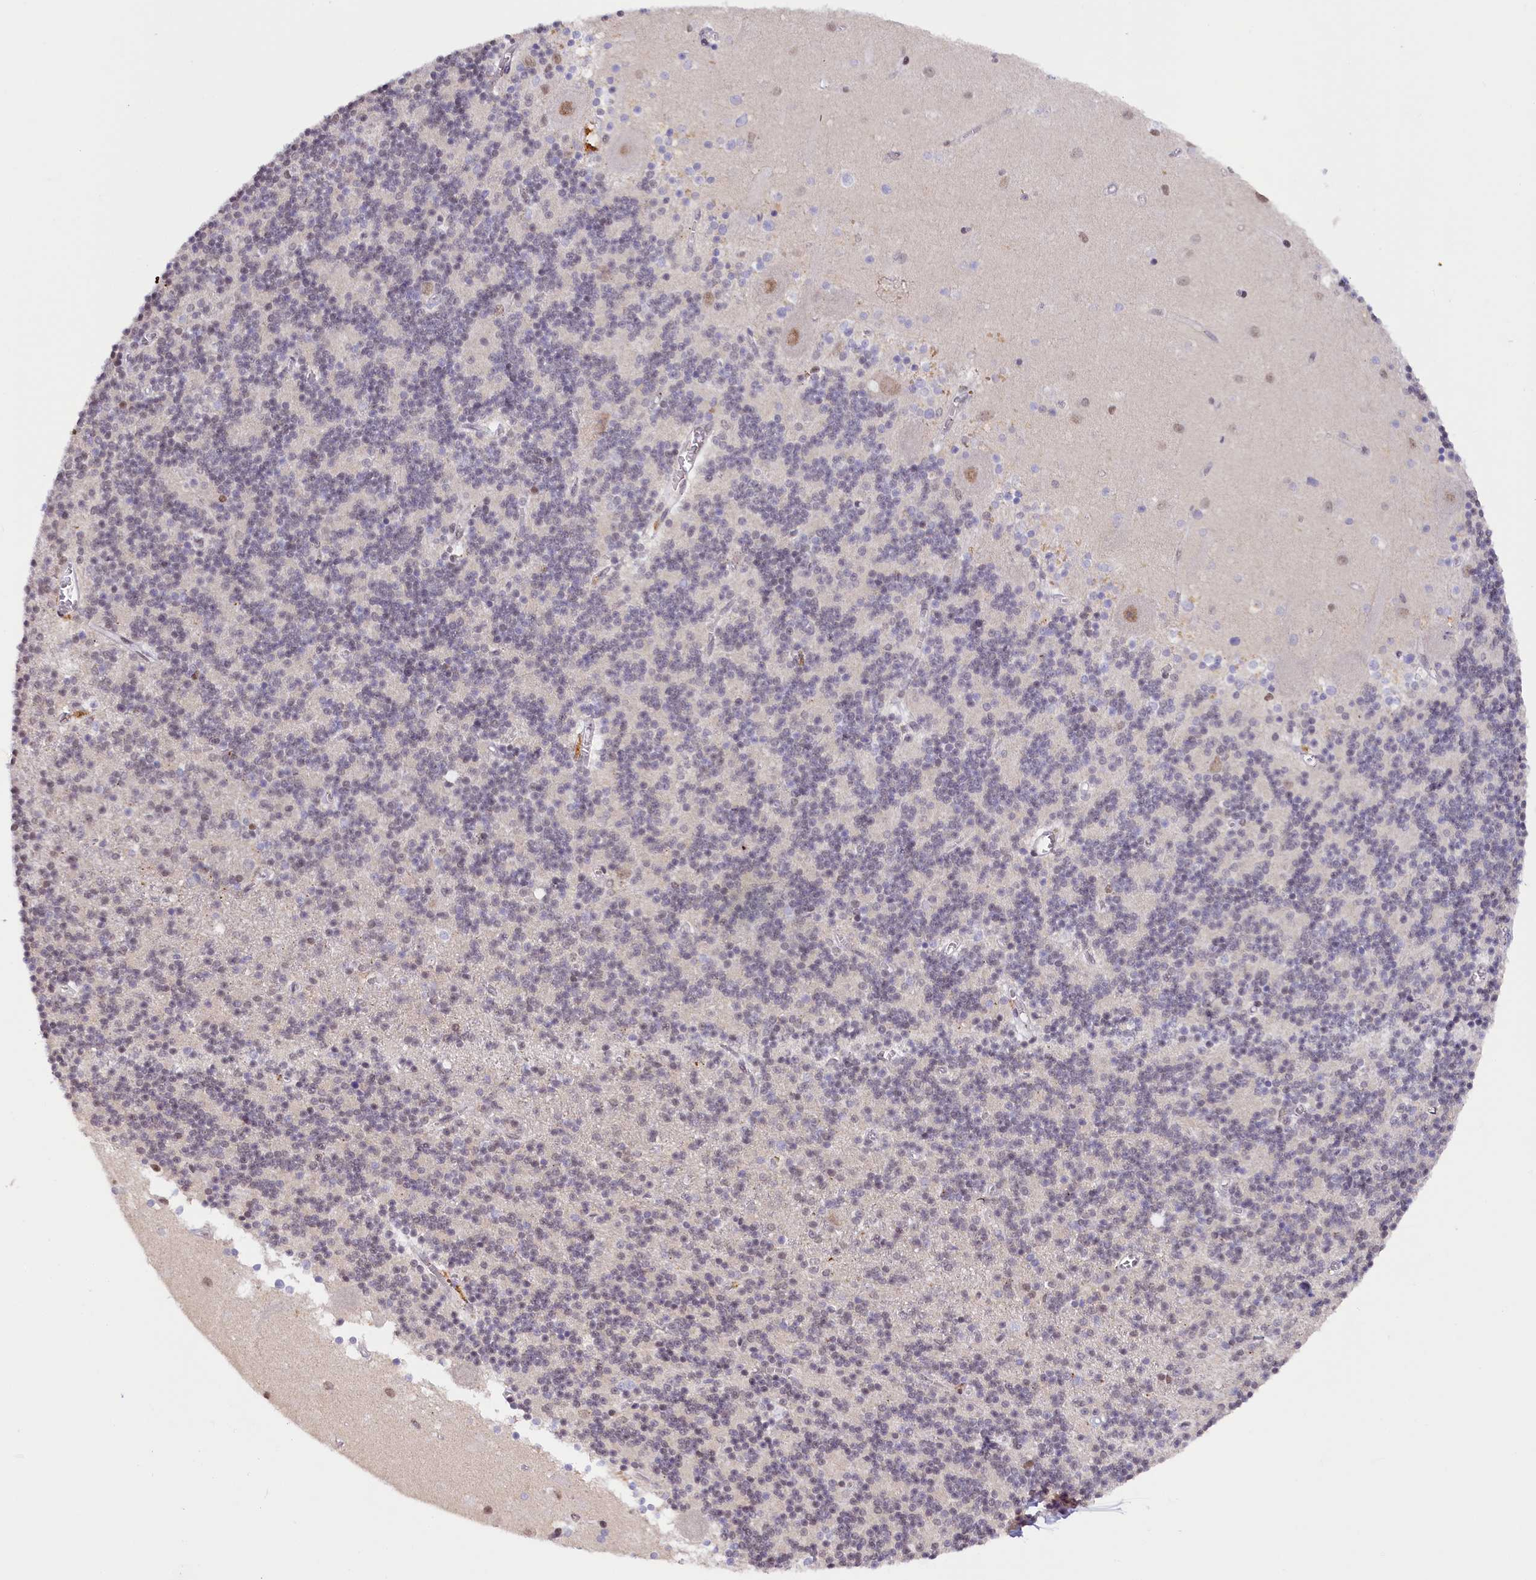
{"staining": {"intensity": "negative", "quantity": "none", "location": "none"}, "tissue": "cerebellum", "cell_type": "Cells in granular layer", "image_type": "normal", "snomed": [{"axis": "morphology", "description": "Normal tissue, NOS"}, {"axis": "topography", "description": "Cerebellum"}], "caption": "Micrograph shows no significant protein expression in cells in granular layer of unremarkable cerebellum. Brightfield microscopy of immunohistochemistry stained with DAB (brown) and hematoxylin (blue), captured at high magnification.", "gene": "SEC31B", "patient": {"sex": "male", "age": 54}}